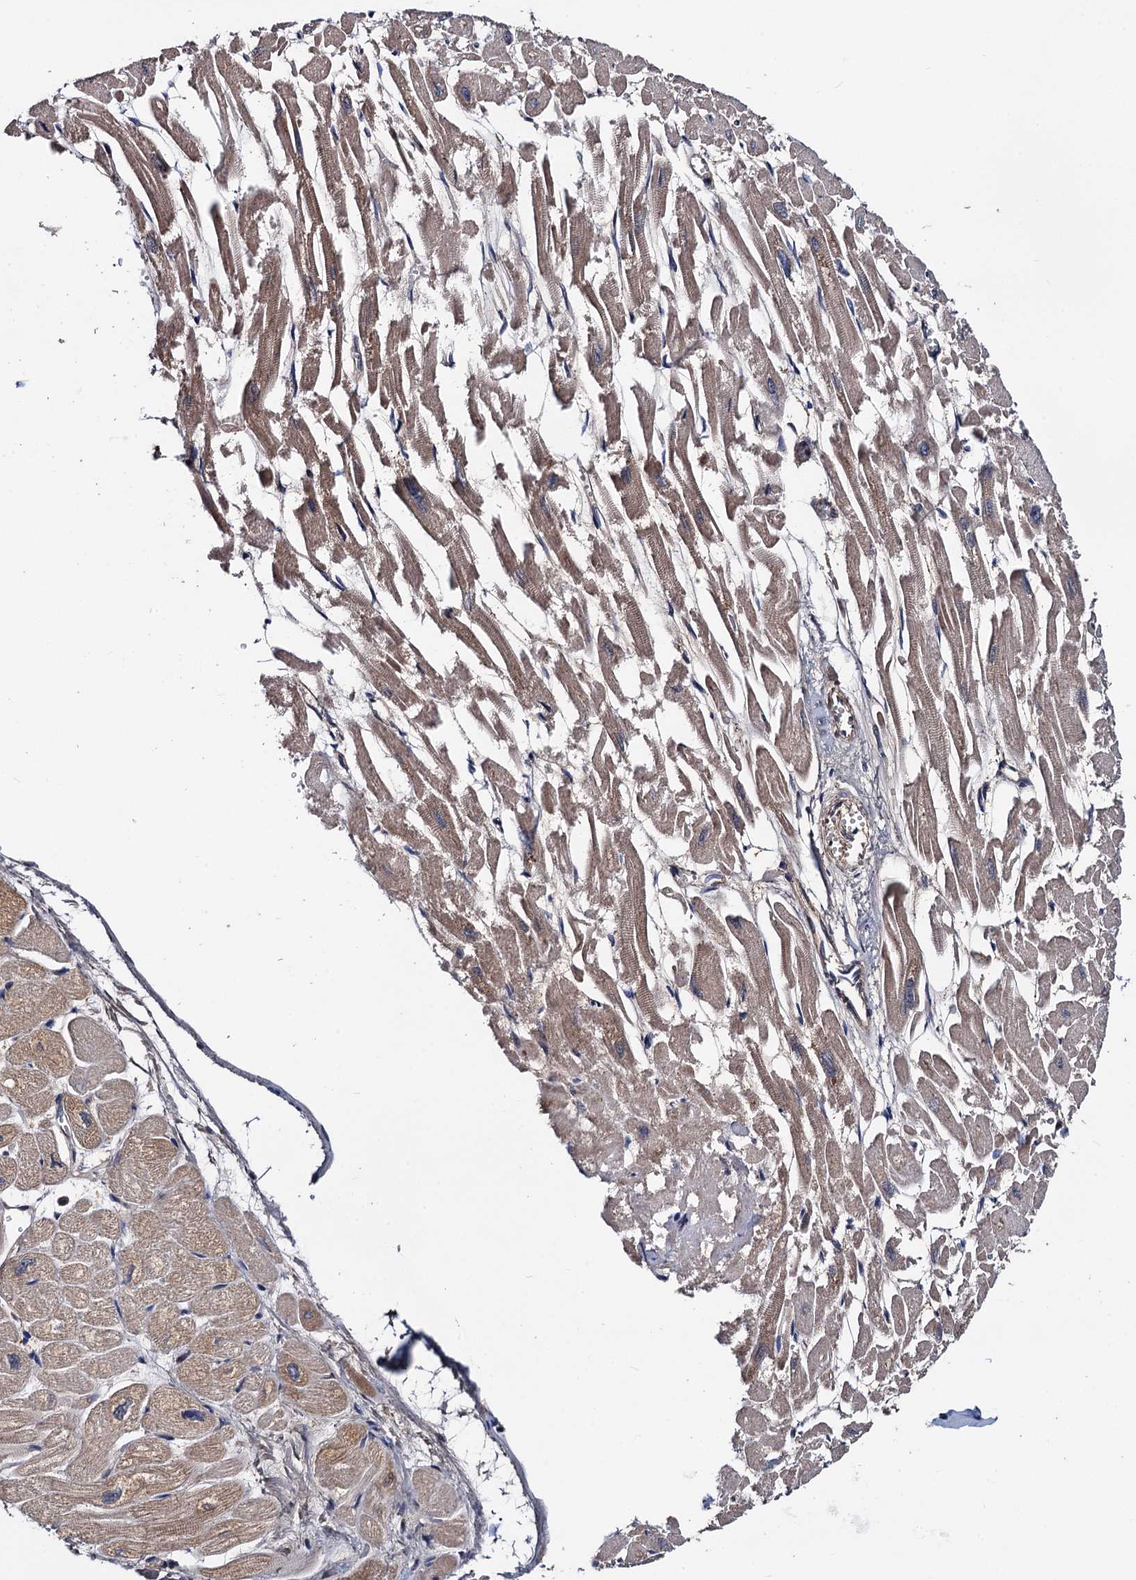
{"staining": {"intensity": "weak", "quantity": "25%-75%", "location": "cytoplasmic/membranous"}, "tissue": "heart muscle", "cell_type": "Cardiomyocytes", "image_type": "normal", "snomed": [{"axis": "morphology", "description": "Normal tissue, NOS"}, {"axis": "topography", "description": "Heart"}], "caption": "A photomicrograph showing weak cytoplasmic/membranous expression in about 25%-75% of cardiomyocytes in unremarkable heart muscle, as visualized by brown immunohistochemical staining.", "gene": "PTCD3", "patient": {"sex": "male", "age": 54}}